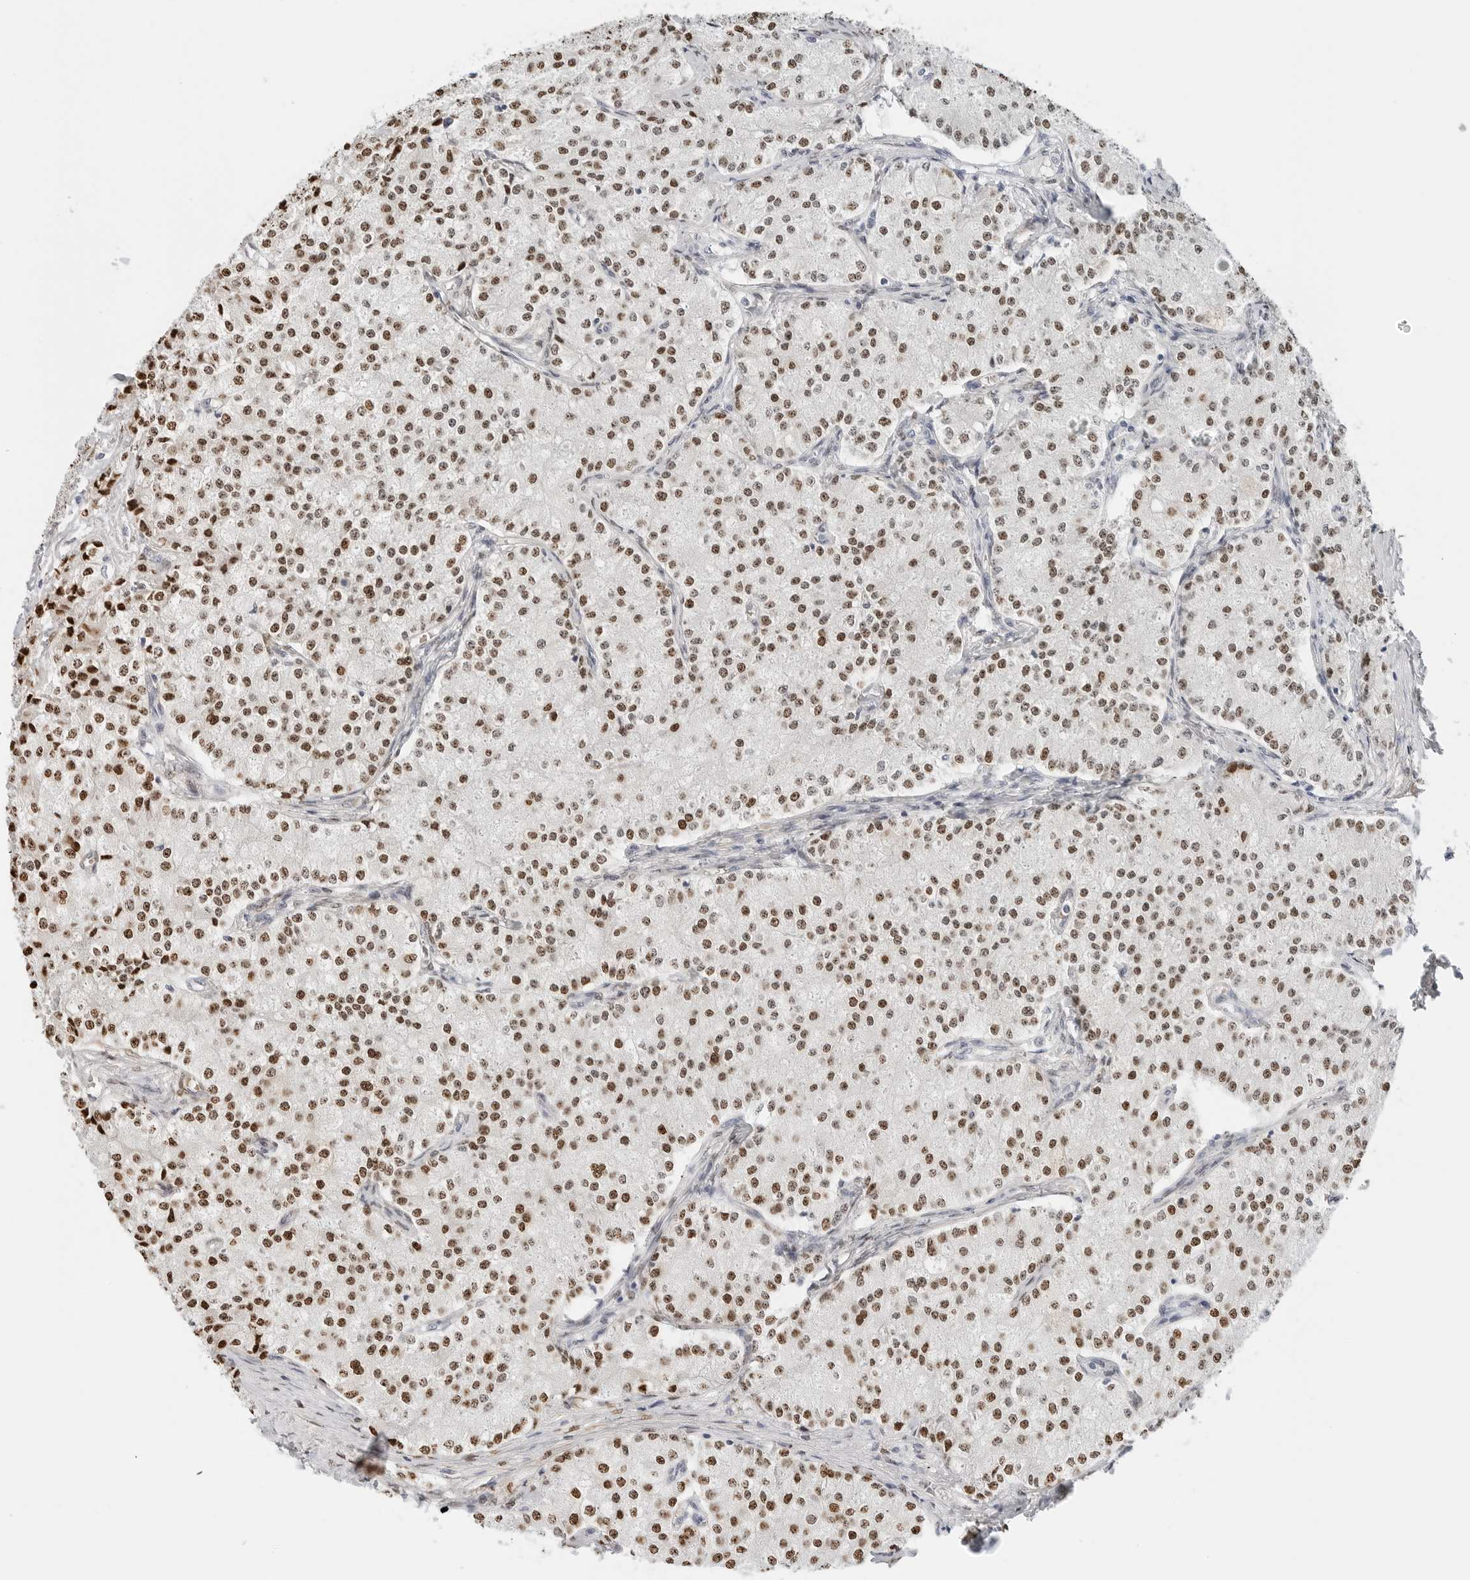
{"staining": {"intensity": "strong", "quantity": ">75%", "location": "nuclear"}, "tissue": "carcinoid", "cell_type": "Tumor cells", "image_type": "cancer", "snomed": [{"axis": "morphology", "description": "Carcinoid, malignant, NOS"}, {"axis": "topography", "description": "Colon"}], "caption": "Protein positivity by immunohistochemistry (IHC) shows strong nuclear staining in approximately >75% of tumor cells in malignant carcinoid.", "gene": "SPIDR", "patient": {"sex": "female", "age": 52}}